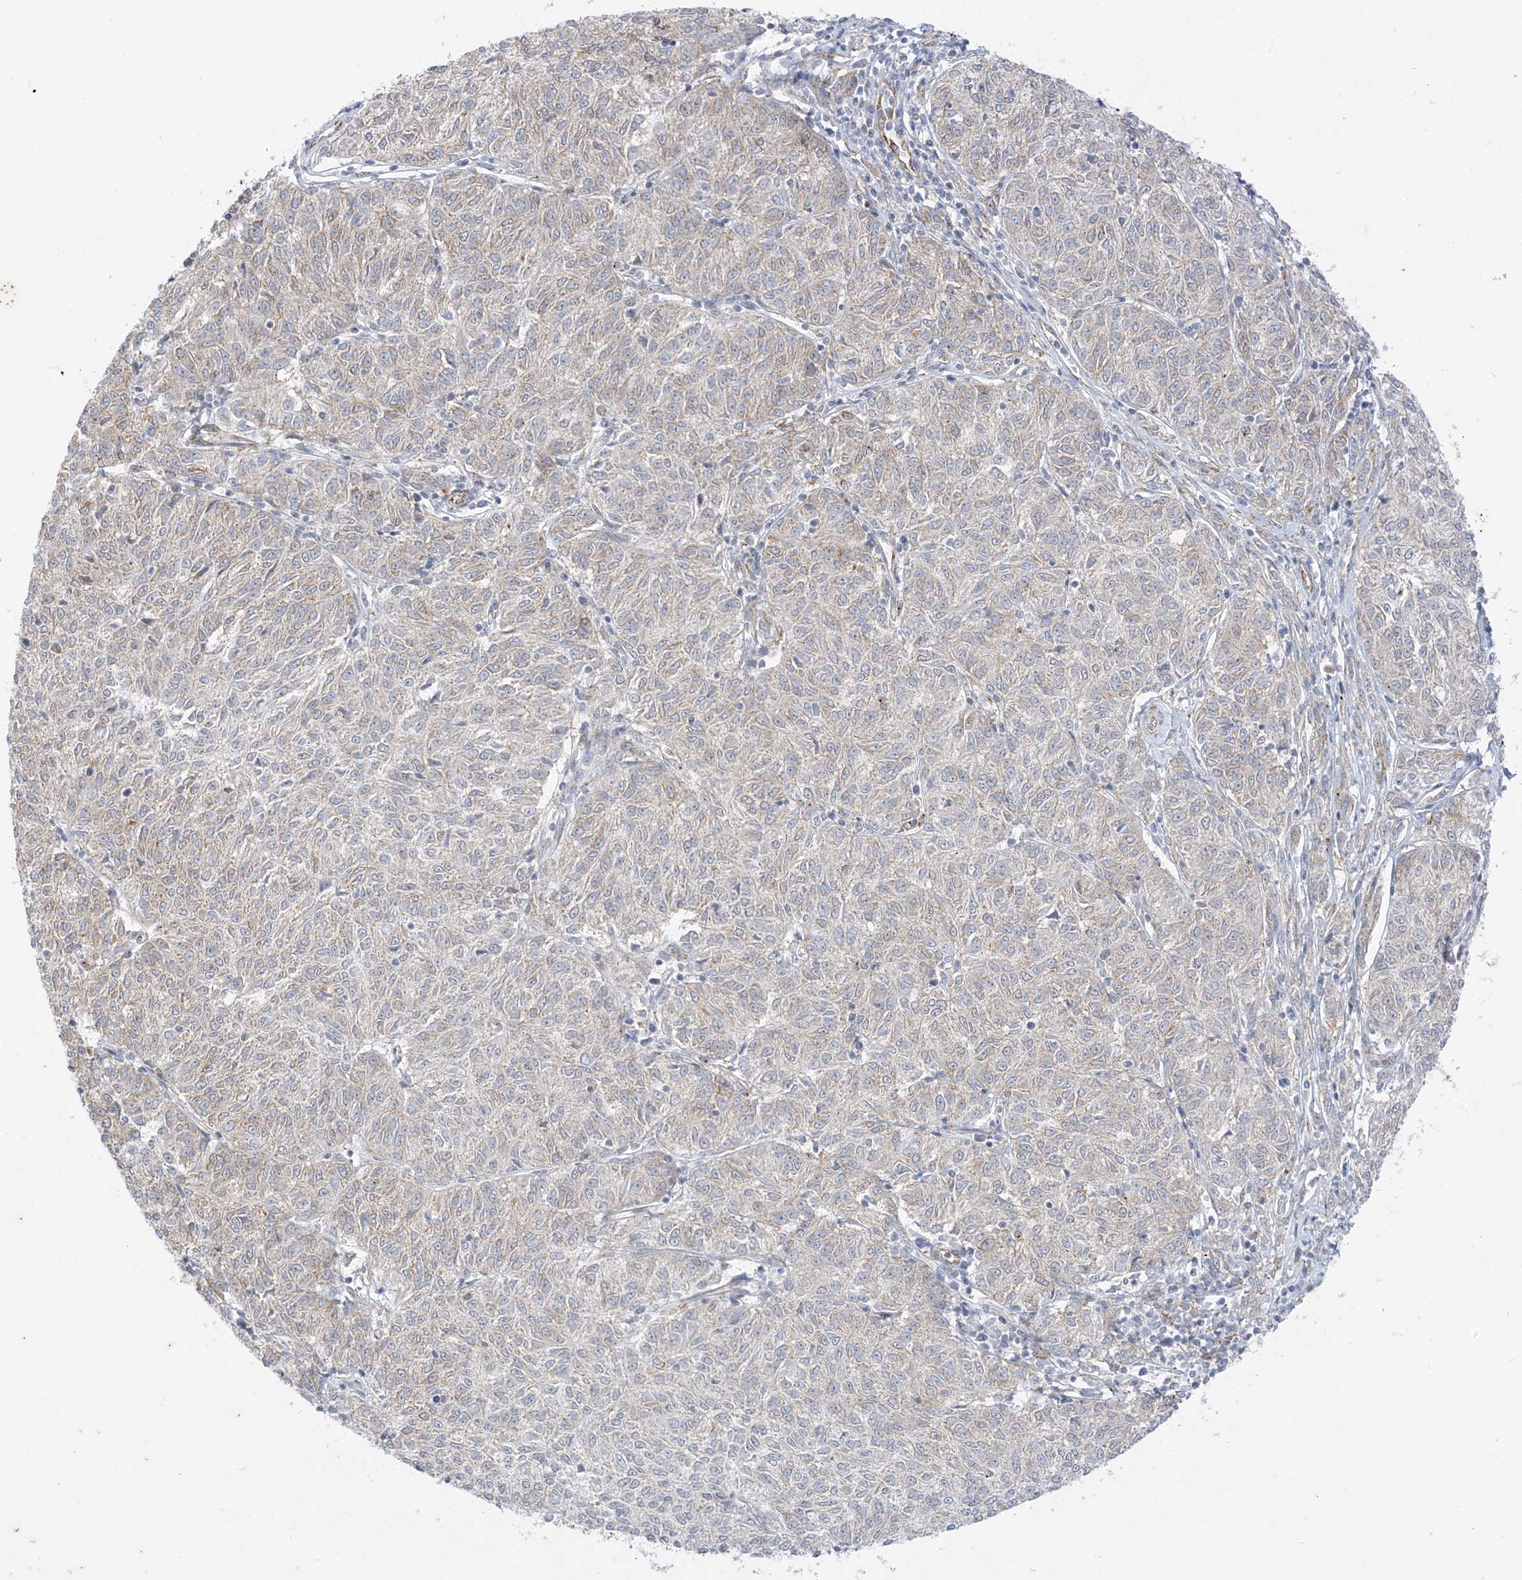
{"staining": {"intensity": "weak", "quantity": "<25%", "location": "cytoplasmic/membranous"}, "tissue": "melanoma", "cell_type": "Tumor cells", "image_type": "cancer", "snomed": [{"axis": "morphology", "description": "Malignant melanoma, NOS"}, {"axis": "topography", "description": "Skin"}], "caption": "Protein analysis of malignant melanoma exhibits no significant expression in tumor cells.", "gene": "RAC1", "patient": {"sex": "female", "age": 72}}